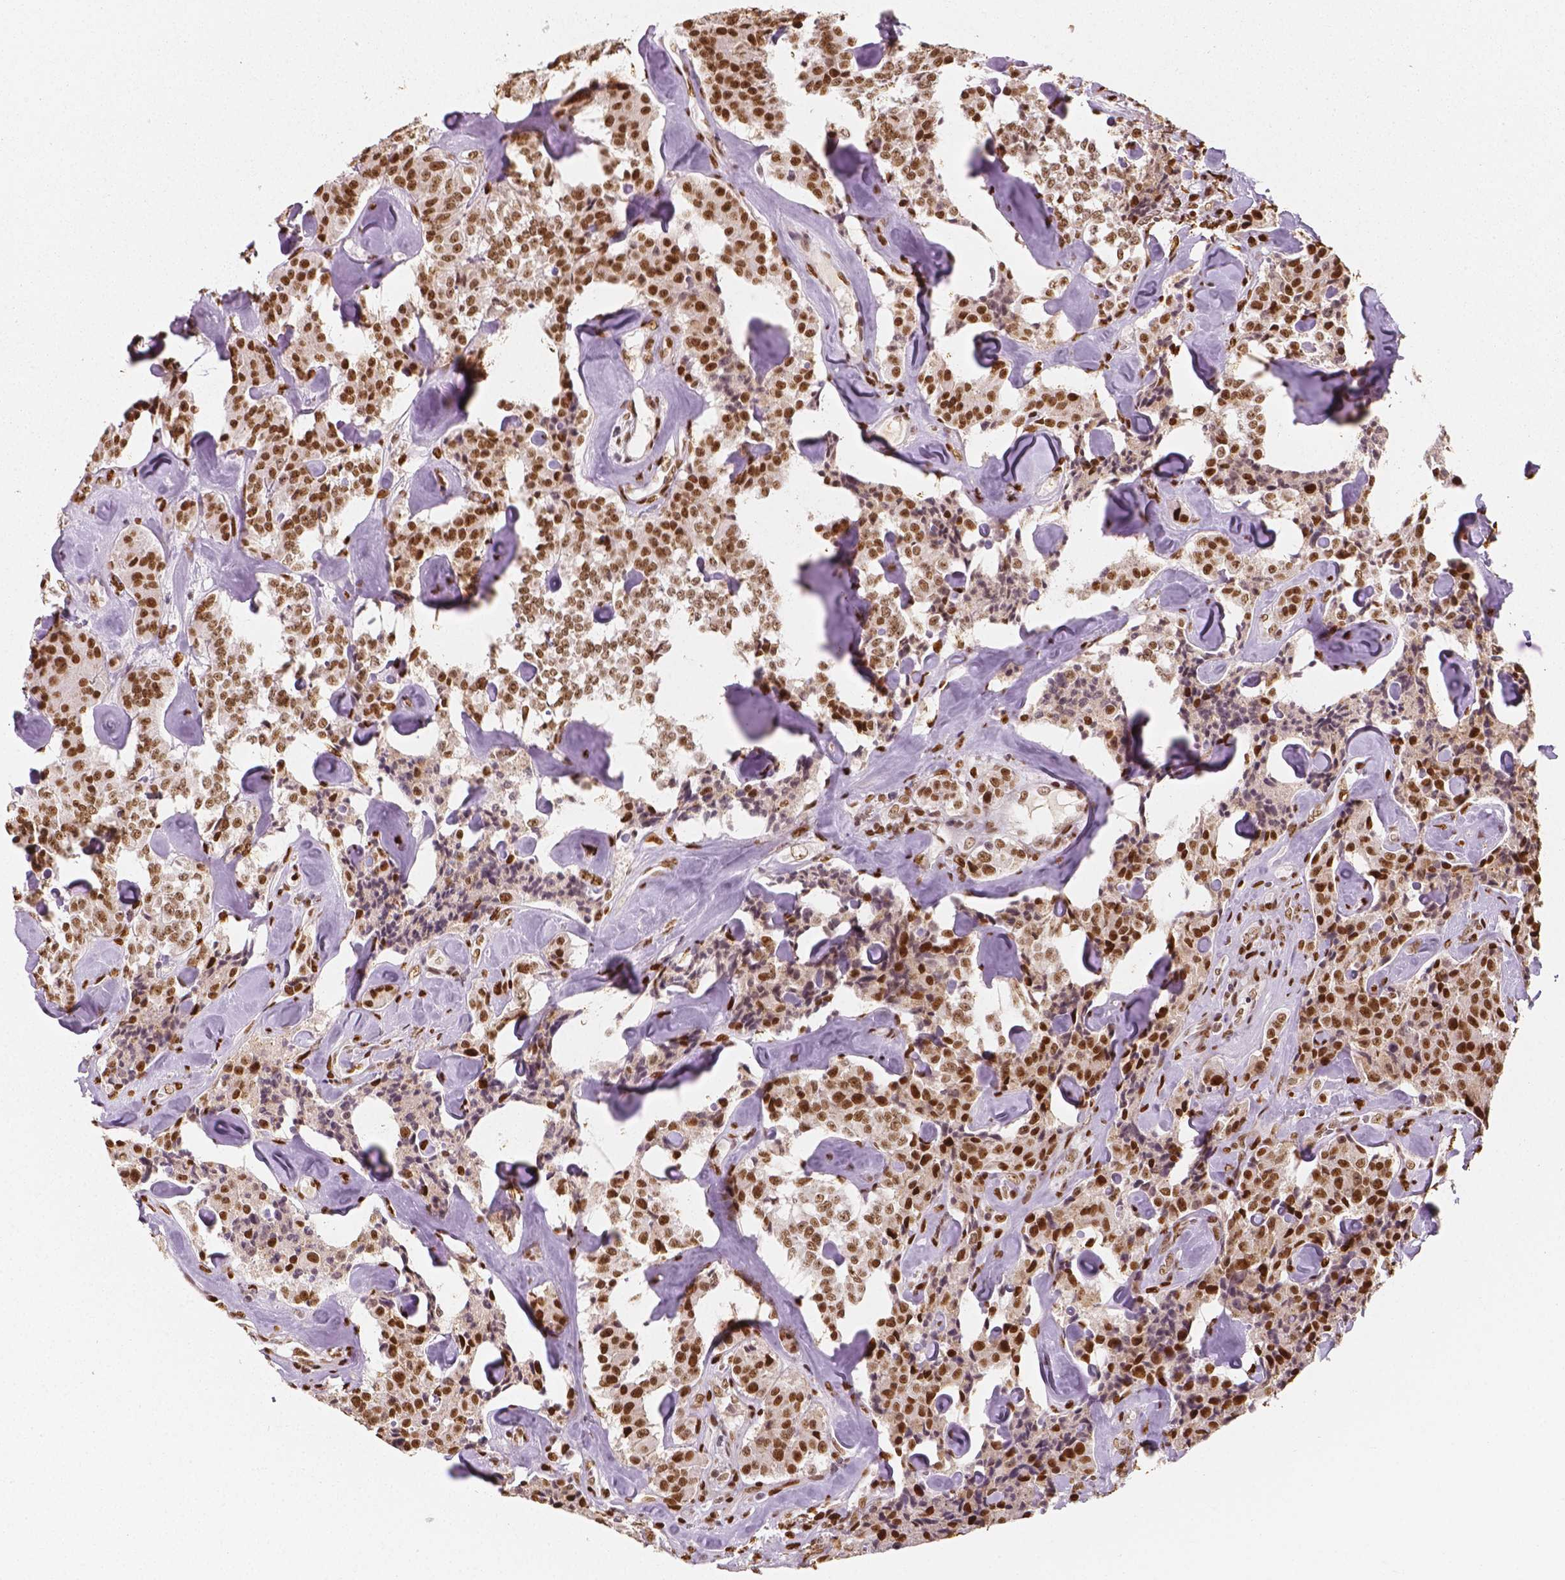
{"staining": {"intensity": "moderate", "quantity": ">75%", "location": "nuclear"}, "tissue": "carcinoid", "cell_type": "Tumor cells", "image_type": "cancer", "snomed": [{"axis": "morphology", "description": "Carcinoid, malignant, NOS"}, {"axis": "topography", "description": "Pancreas"}], "caption": "Carcinoid stained for a protein (brown) displays moderate nuclear positive expression in about >75% of tumor cells.", "gene": "NUCKS1", "patient": {"sex": "male", "age": 41}}